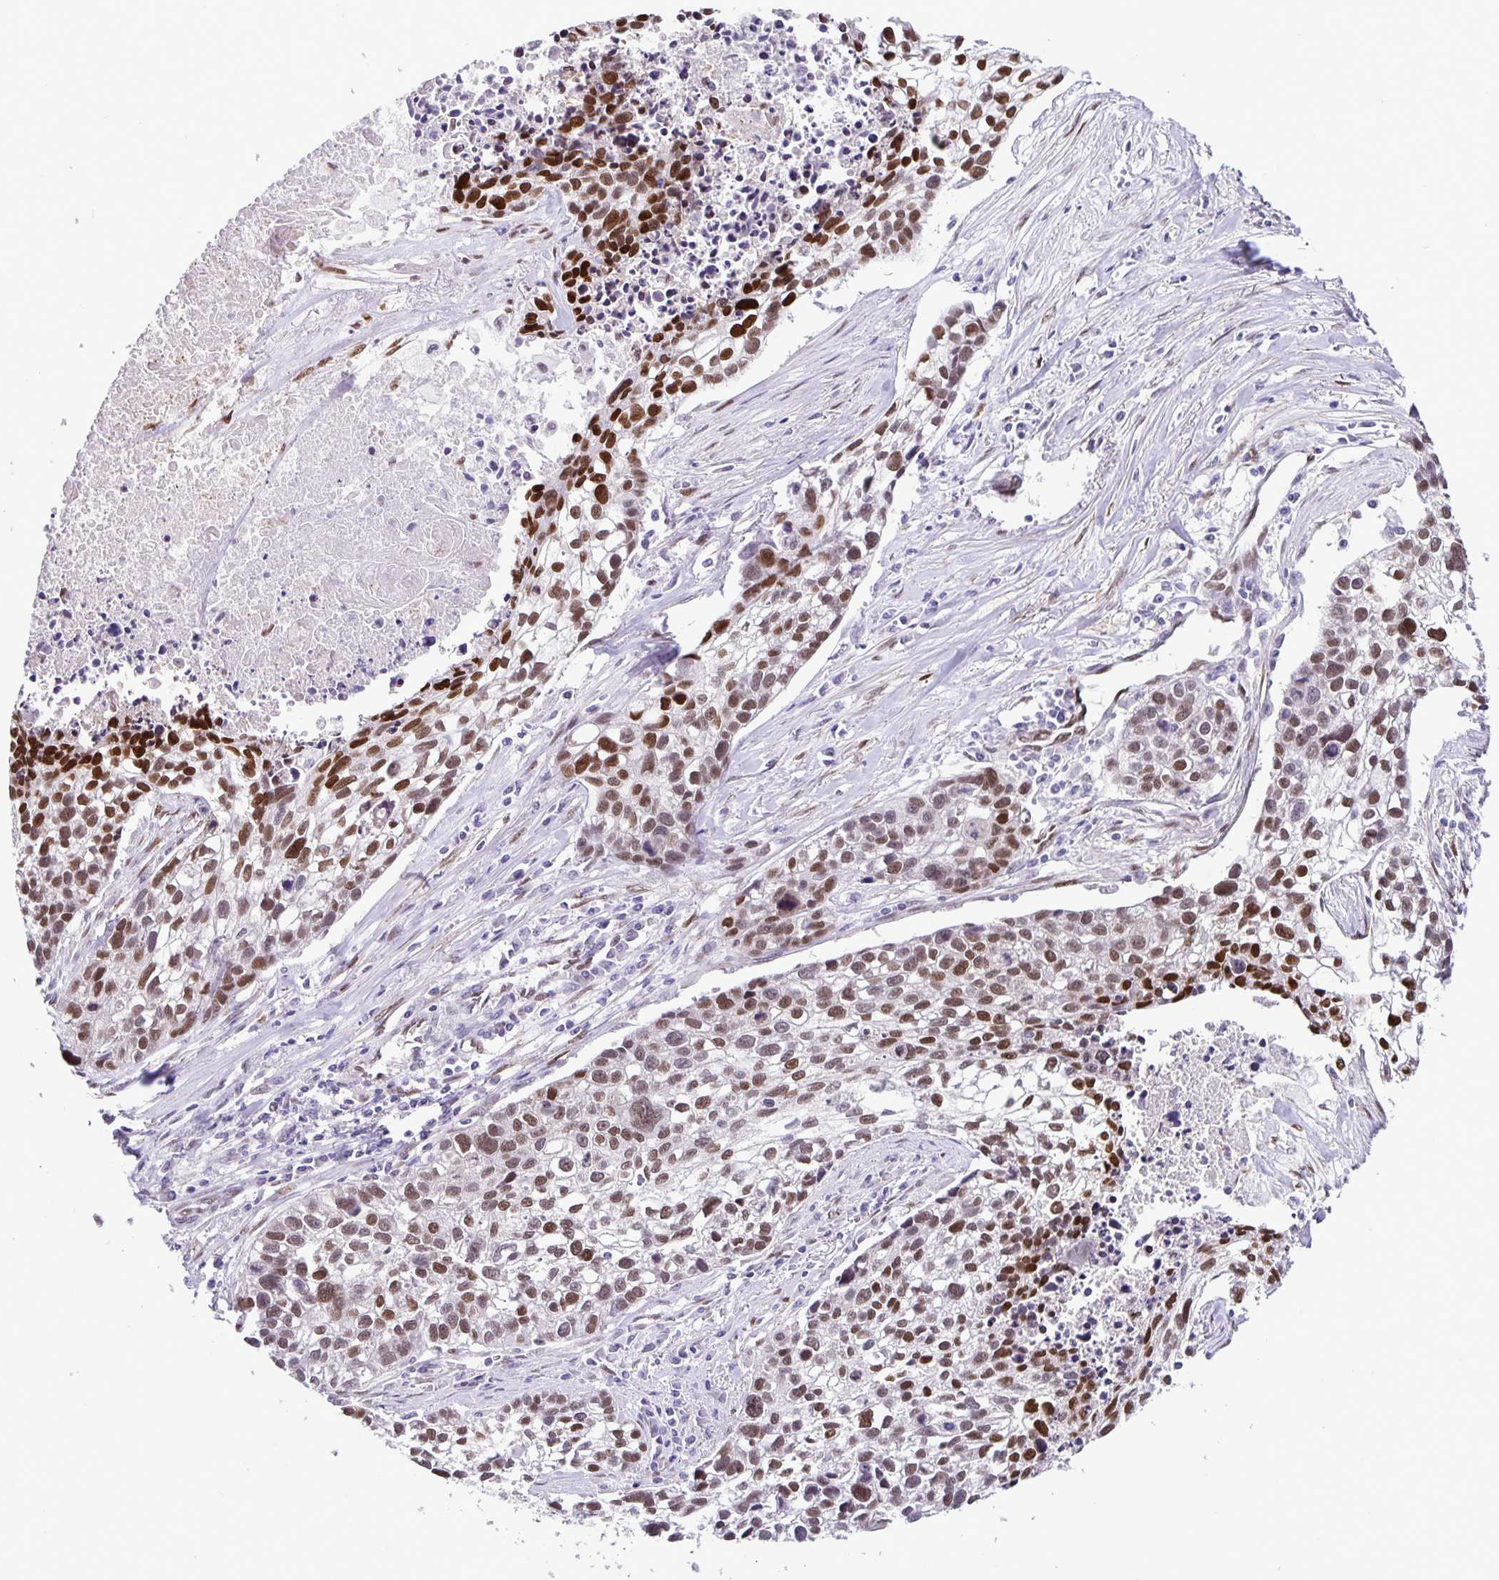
{"staining": {"intensity": "moderate", "quantity": ">75%", "location": "nuclear"}, "tissue": "lung cancer", "cell_type": "Tumor cells", "image_type": "cancer", "snomed": [{"axis": "morphology", "description": "Squamous cell carcinoma, NOS"}, {"axis": "topography", "description": "Lung"}], "caption": "Lung cancer (squamous cell carcinoma) stained with a protein marker shows moderate staining in tumor cells.", "gene": "FOSL2", "patient": {"sex": "male", "age": 74}}